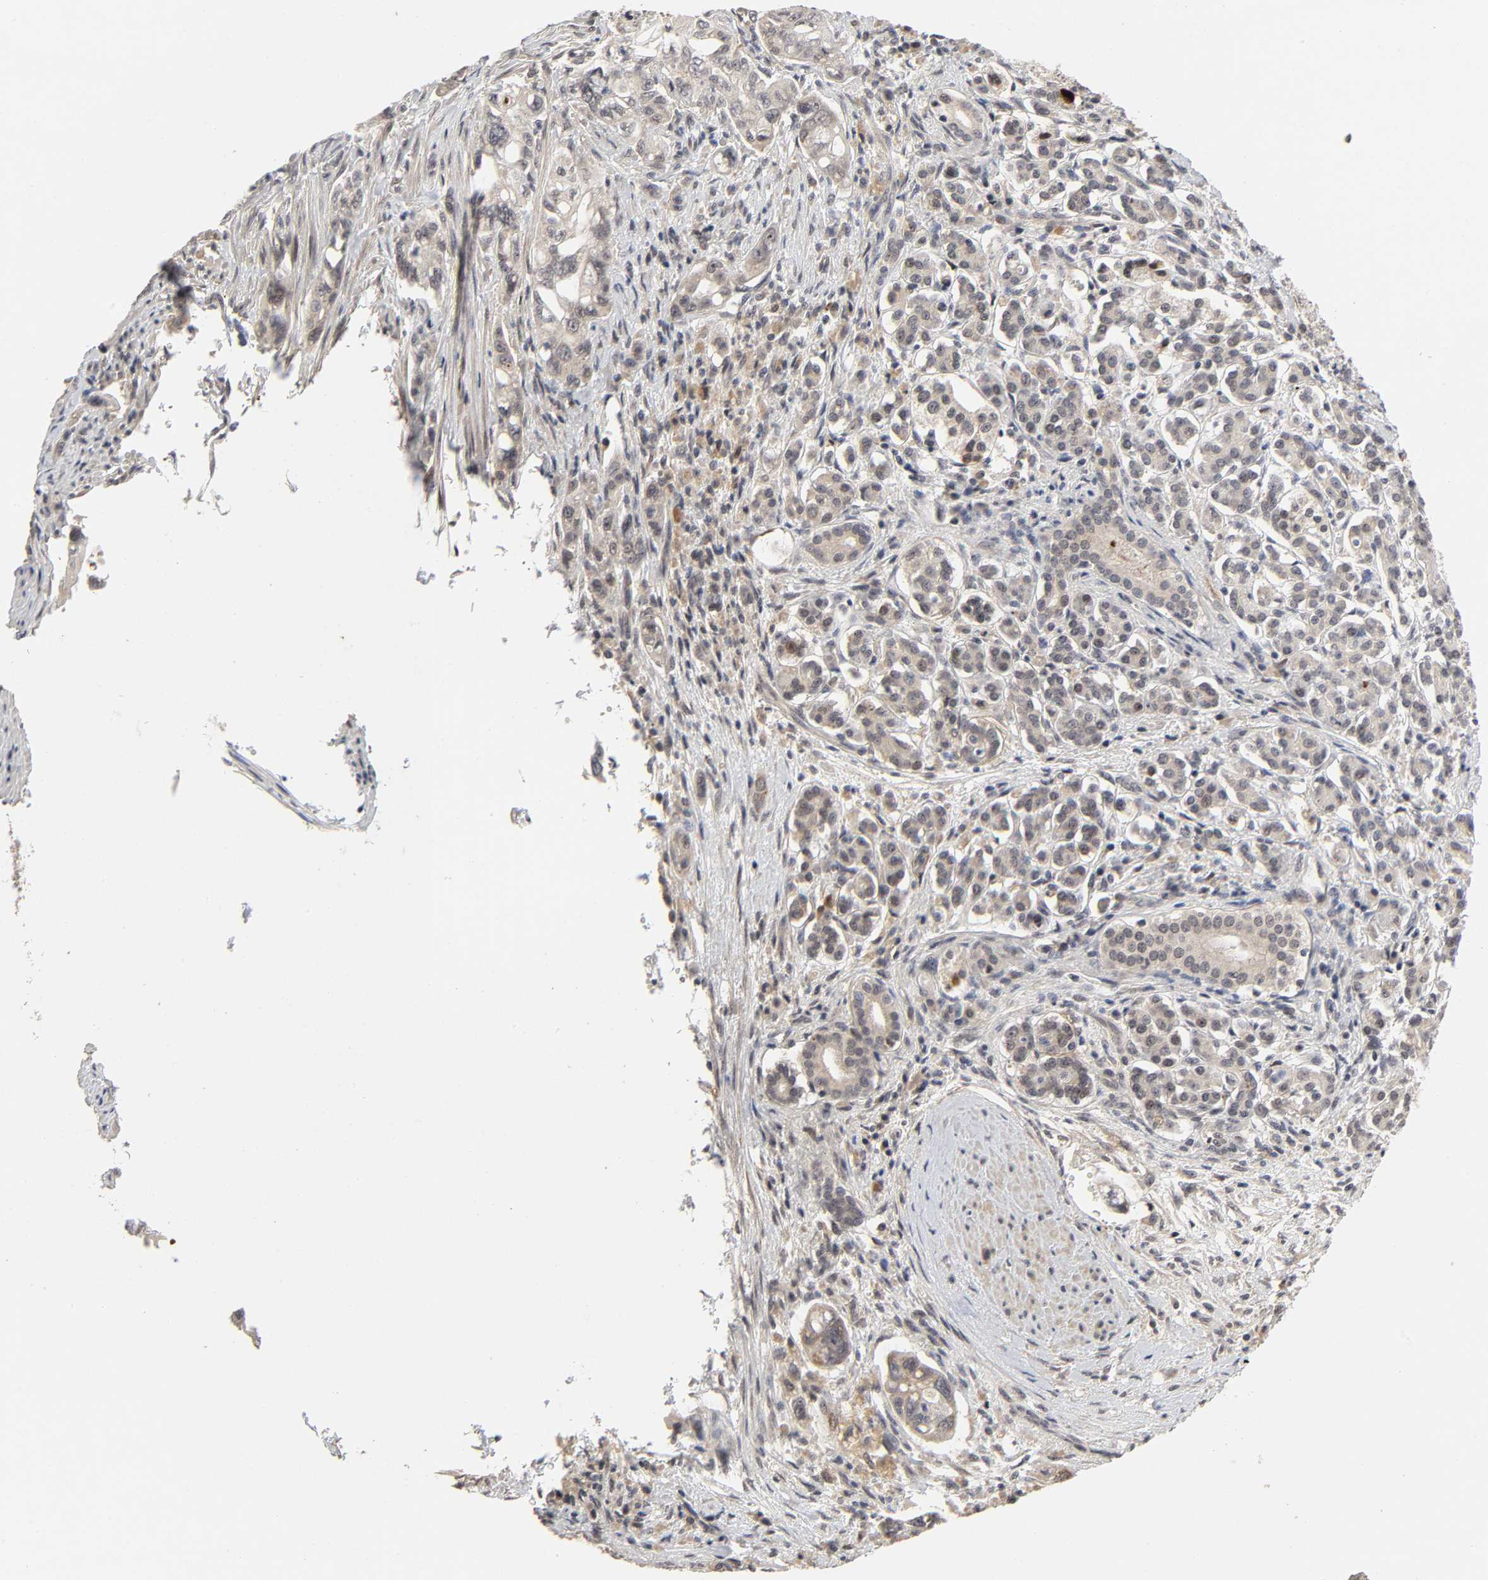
{"staining": {"intensity": "weak", "quantity": "25%-75%", "location": "cytoplasmic/membranous,nuclear"}, "tissue": "pancreatic cancer", "cell_type": "Tumor cells", "image_type": "cancer", "snomed": [{"axis": "morphology", "description": "Normal tissue, NOS"}, {"axis": "topography", "description": "Pancreas"}], "caption": "DAB (3,3'-diaminobenzidine) immunohistochemical staining of human pancreatic cancer shows weak cytoplasmic/membranous and nuclear protein positivity in approximately 25%-75% of tumor cells.", "gene": "ZKSCAN8", "patient": {"sex": "male", "age": 42}}